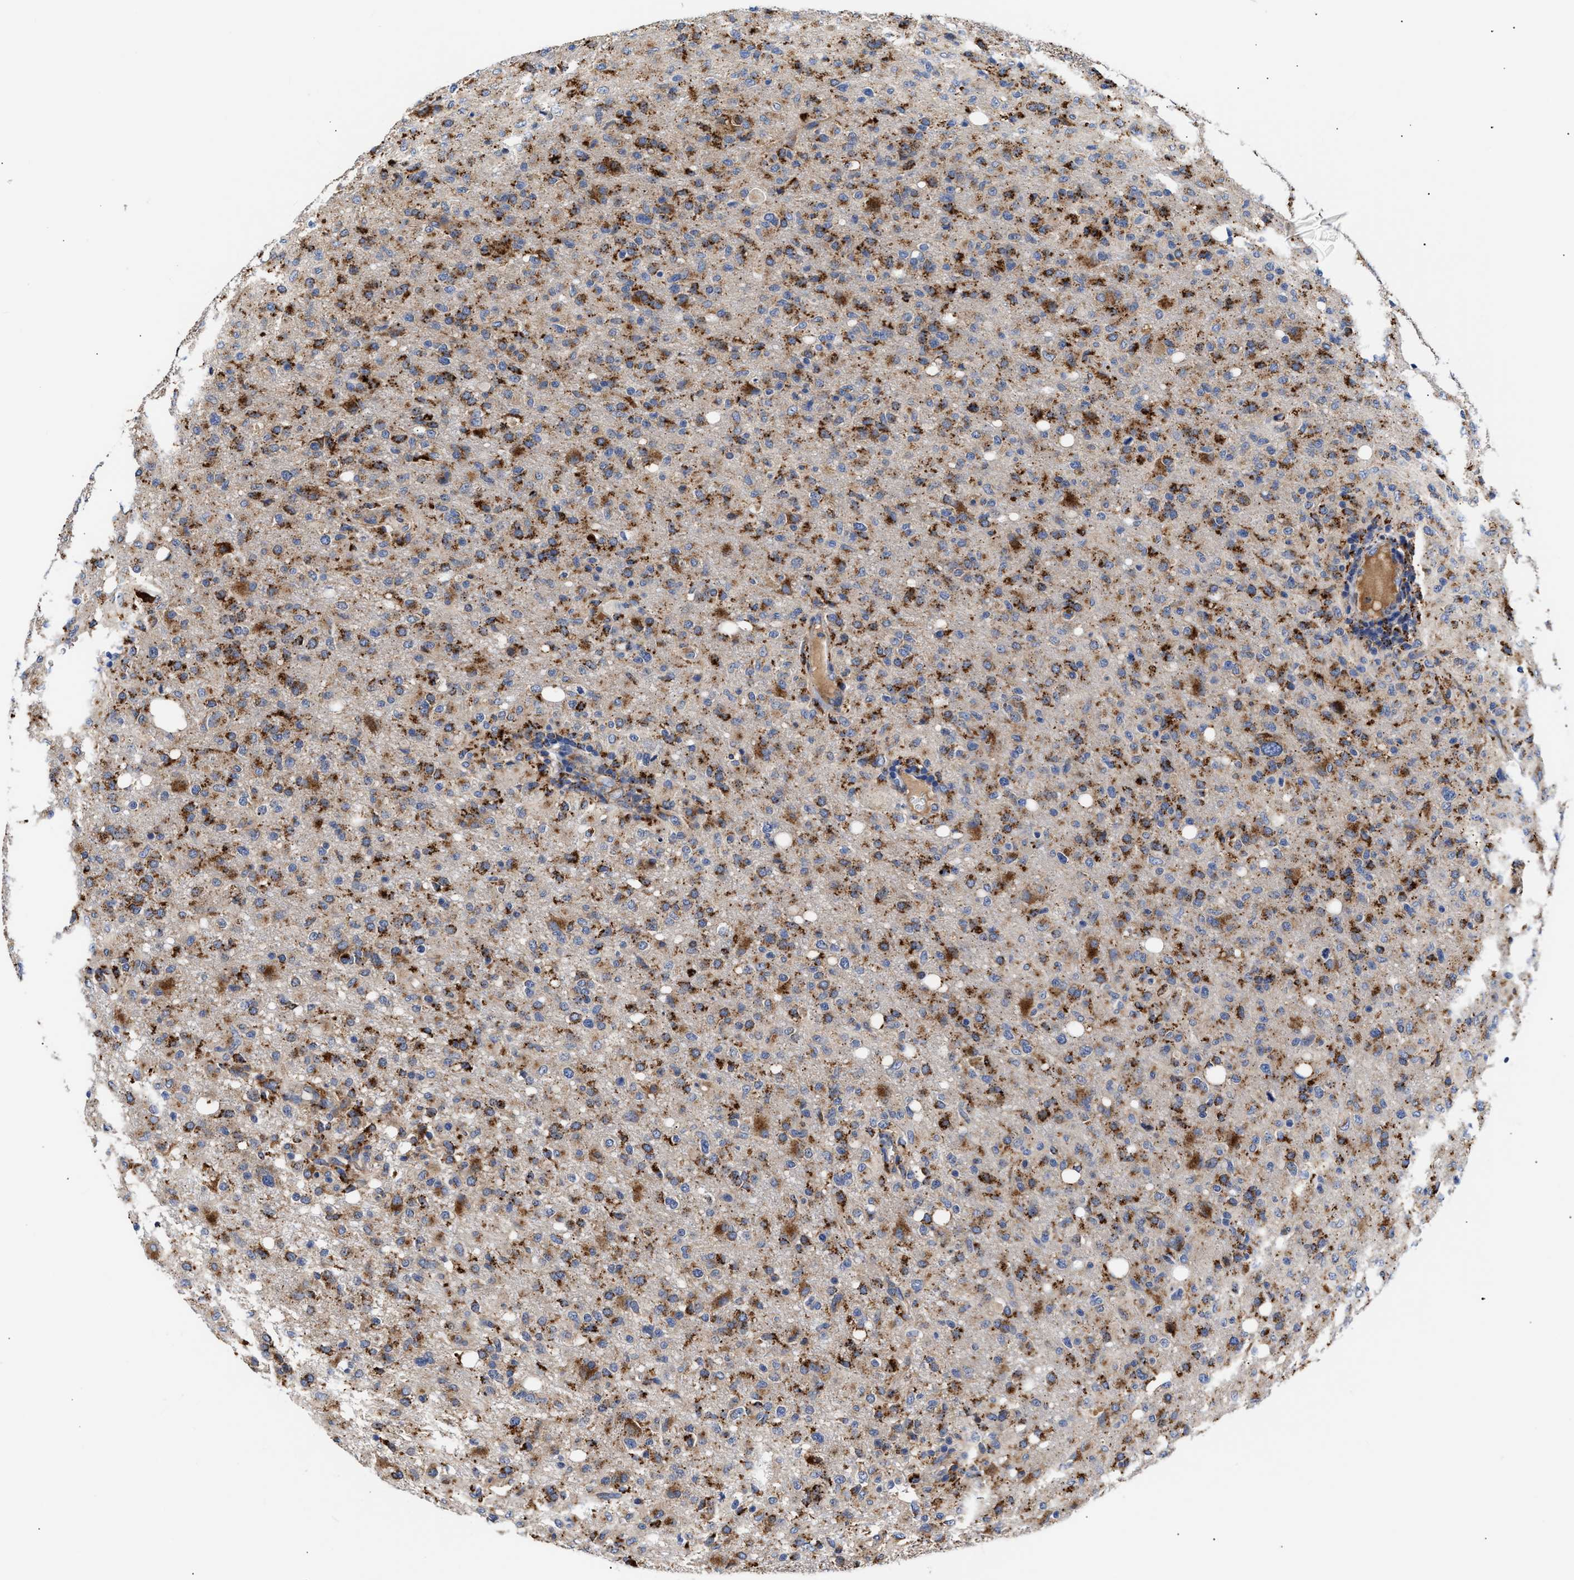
{"staining": {"intensity": "strong", "quantity": ">75%", "location": "cytoplasmic/membranous"}, "tissue": "glioma", "cell_type": "Tumor cells", "image_type": "cancer", "snomed": [{"axis": "morphology", "description": "Glioma, malignant, High grade"}, {"axis": "topography", "description": "Brain"}], "caption": "Protein analysis of glioma tissue reveals strong cytoplasmic/membranous expression in about >75% of tumor cells.", "gene": "CCDC146", "patient": {"sex": "female", "age": 57}}